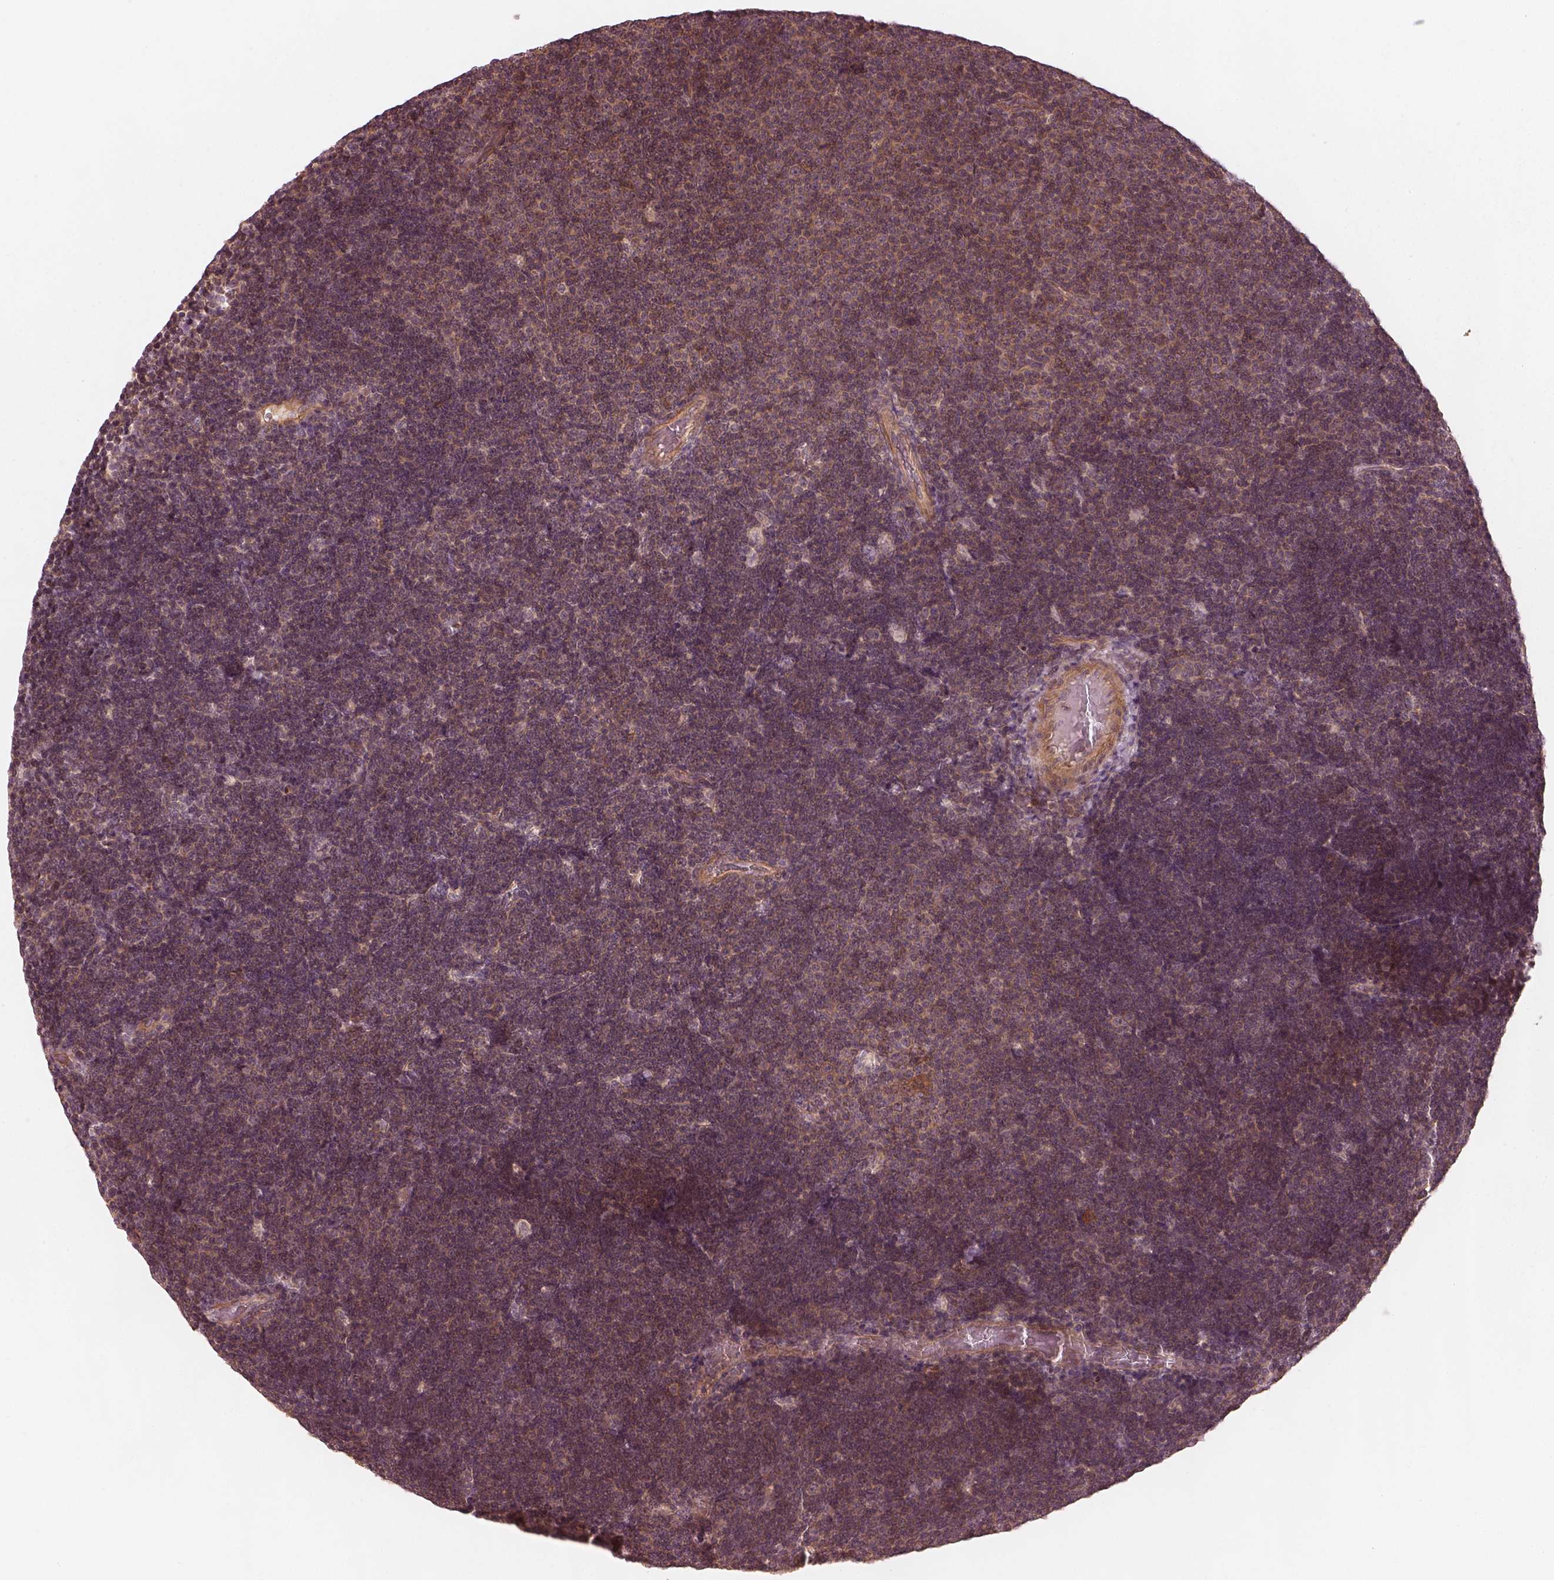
{"staining": {"intensity": "moderate", "quantity": ">75%", "location": "cytoplasmic/membranous"}, "tissue": "lymphoma", "cell_type": "Tumor cells", "image_type": "cancer", "snomed": [{"axis": "morphology", "description": "Malignant lymphoma, non-Hodgkin's type, Low grade"}, {"axis": "topography", "description": "Brain"}], "caption": "High-power microscopy captured an immunohistochemistry histopathology image of lymphoma, revealing moderate cytoplasmic/membranous expression in approximately >75% of tumor cells. The staining was performed using DAB (3,3'-diaminobenzidine), with brown indicating positive protein expression. Nuclei are stained blue with hematoxylin.", "gene": "FAM107B", "patient": {"sex": "female", "age": 66}}